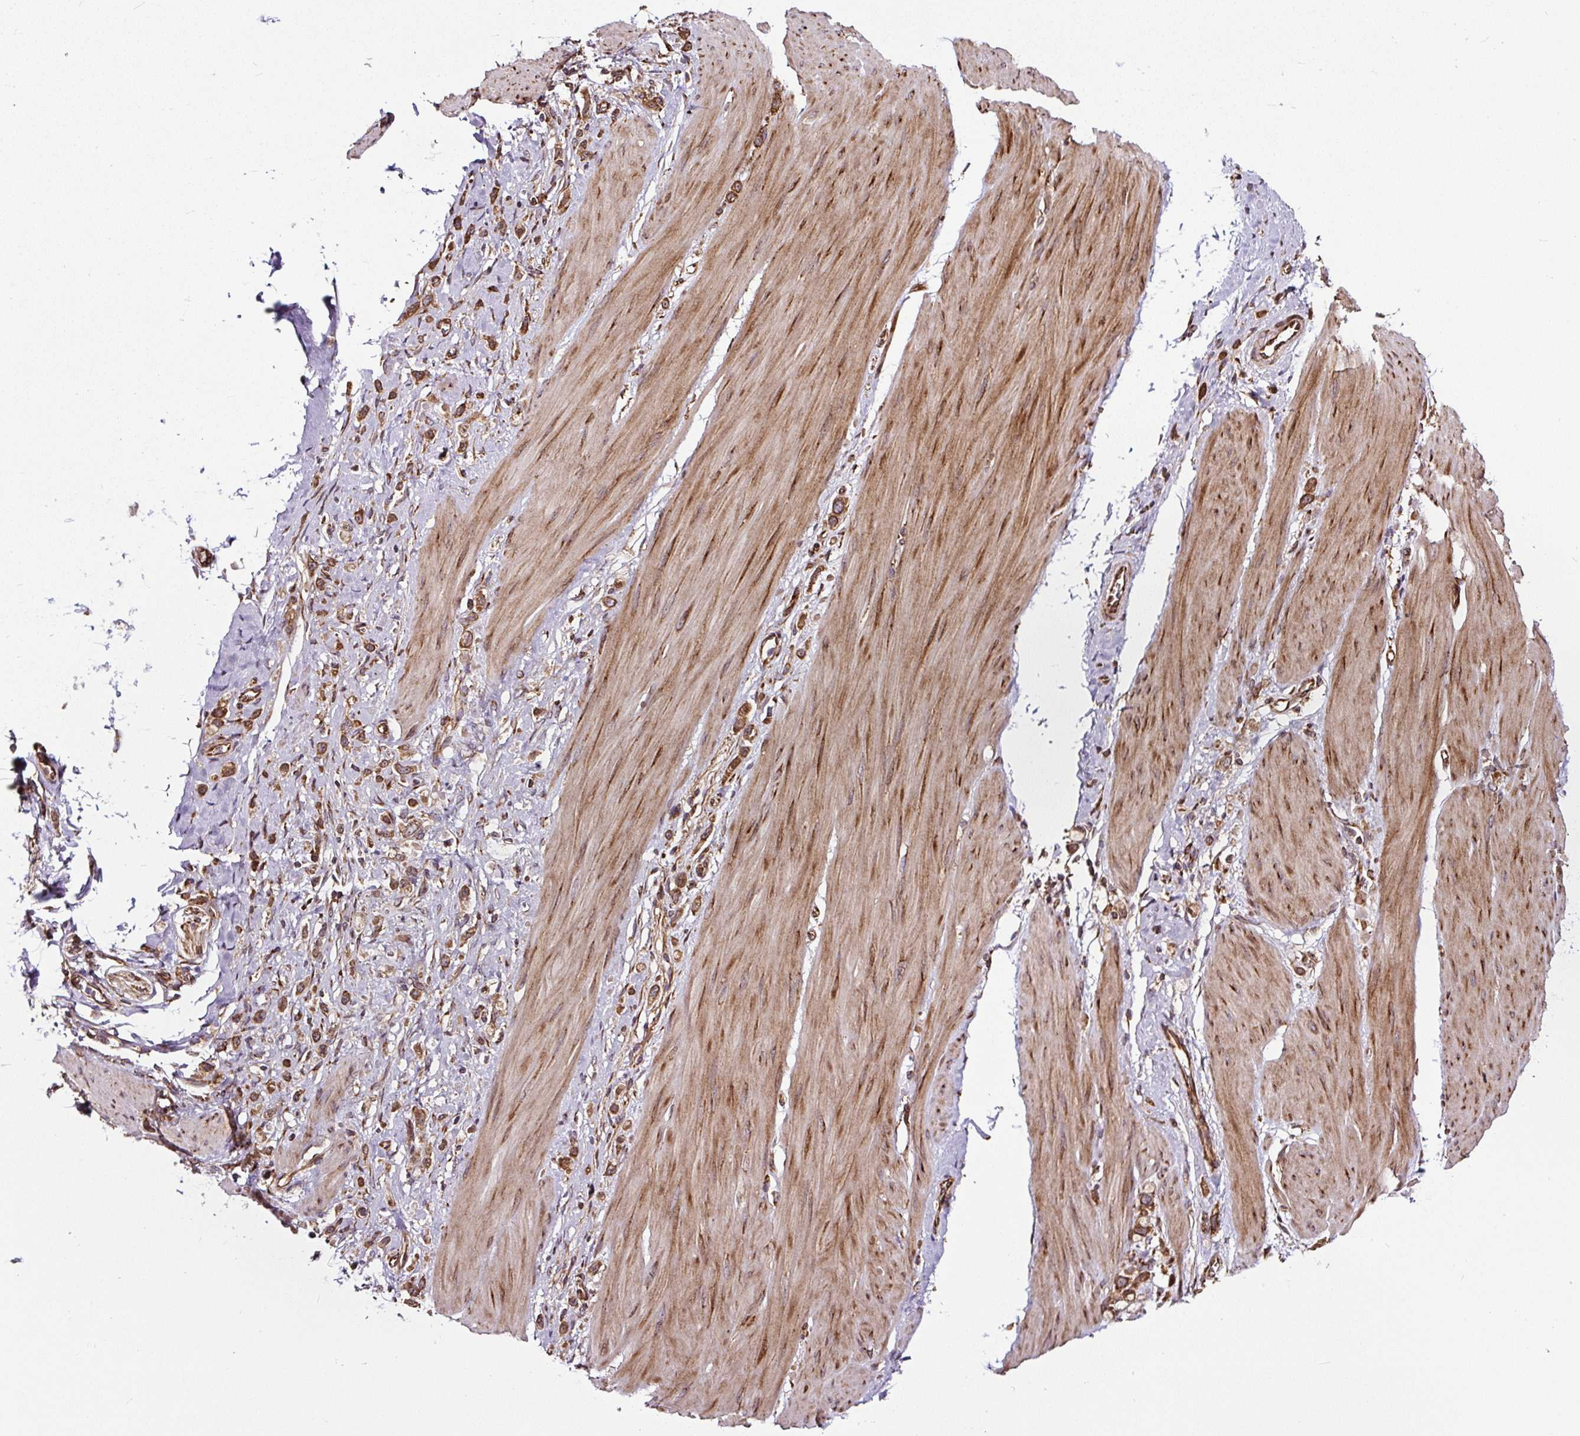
{"staining": {"intensity": "moderate", "quantity": ">75%", "location": "cytoplasmic/membranous"}, "tissue": "stomach cancer", "cell_type": "Tumor cells", "image_type": "cancer", "snomed": [{"axis": "morphology", "description": "Adenocarcinoma, NOS"}, {"axis": "topography", "description": "Stomach"}], "caption": "Immunohistochemical staining of human adenocarcinoma (stomach) displays medium levels of moderate cytoplasmic/membranous positivity in approximately >75% of tumor cells.", "gene": "KDM4E", "patient": {"sex": "female", "age": 65}}